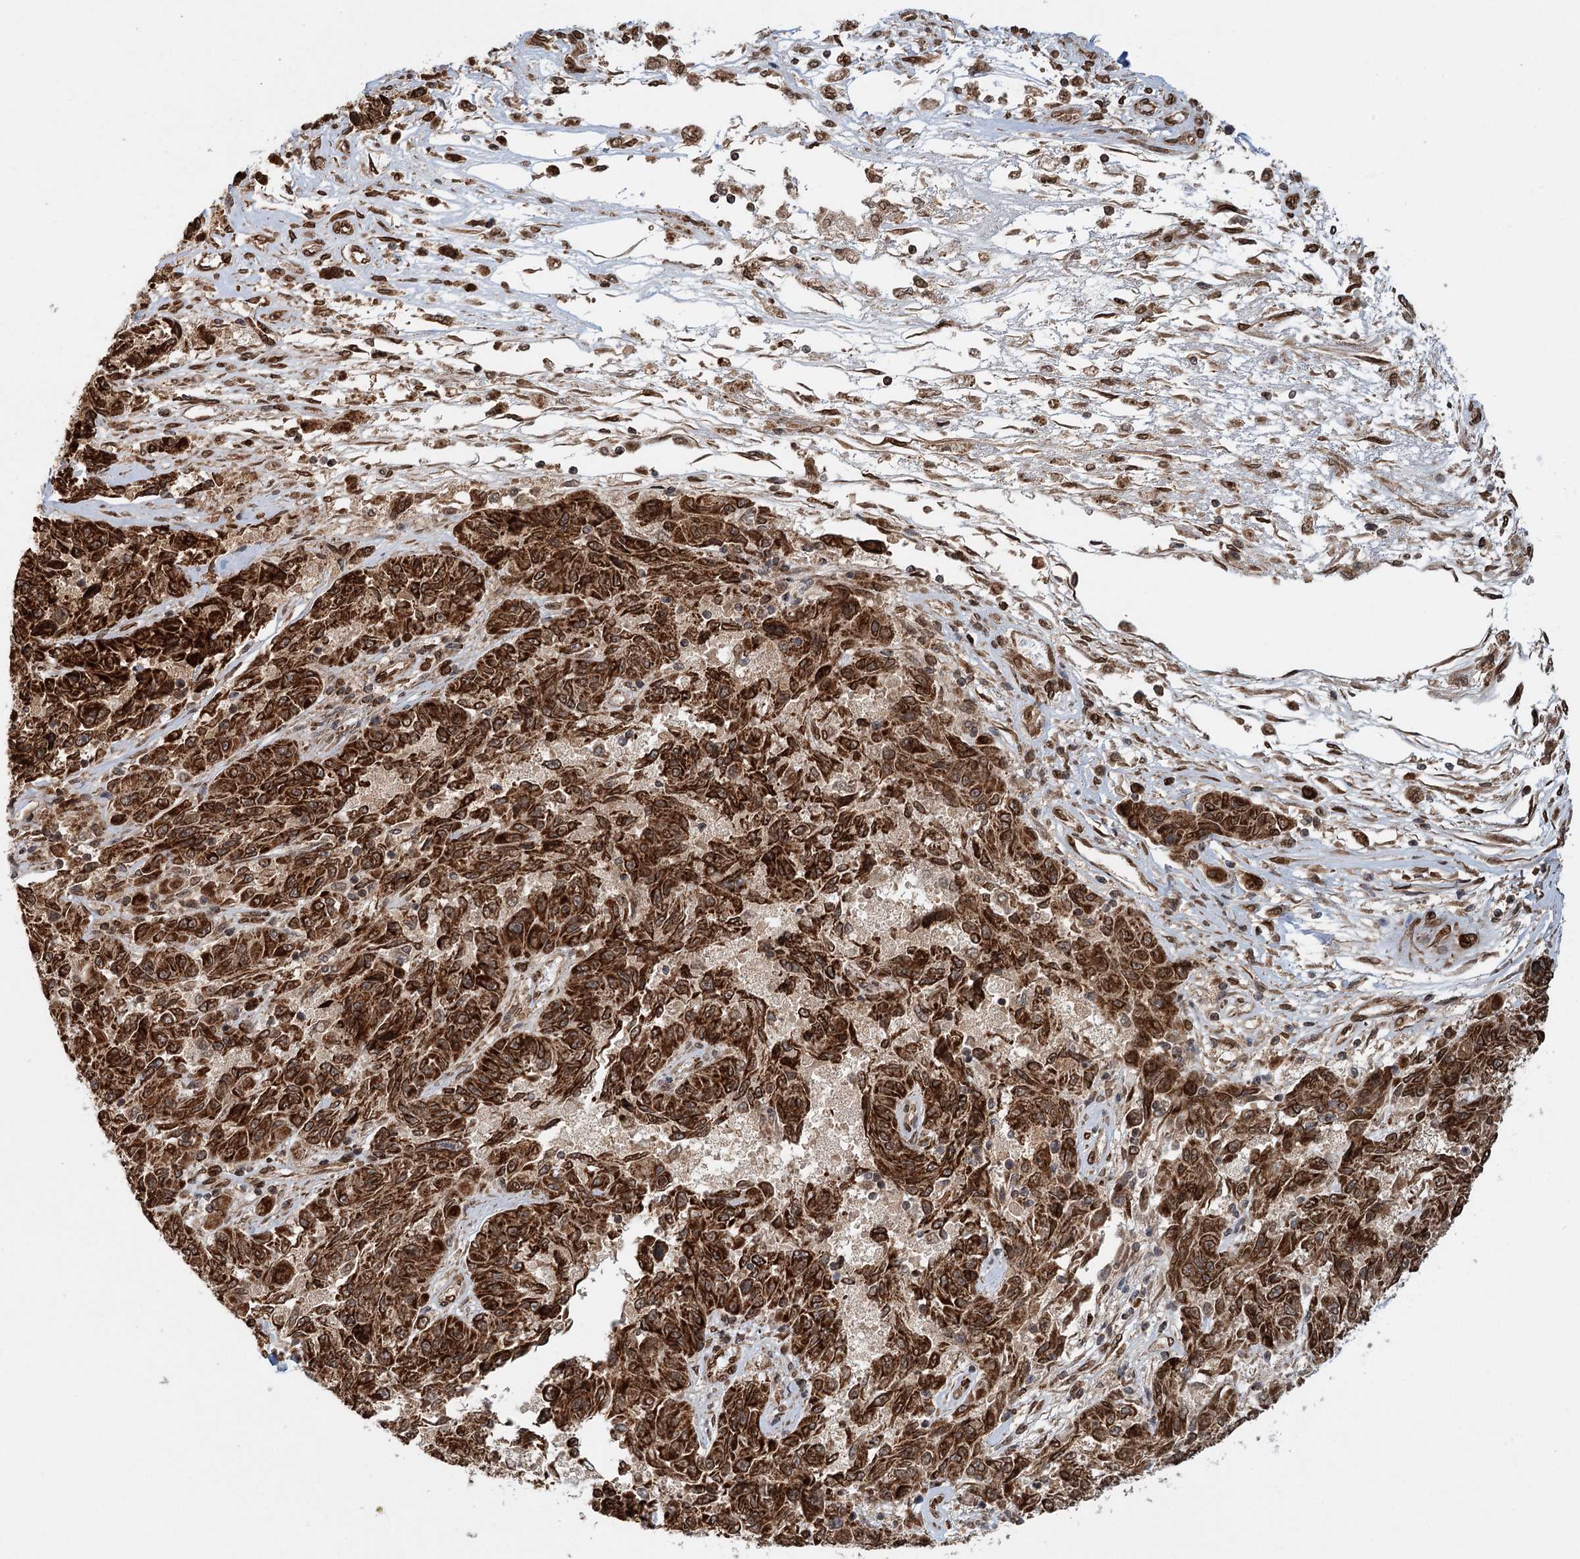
{"staining": {"intensity": "strong", "quantity": ">75%", "location": "cytoplasmic/membranous"}, "tissue": "melanoma", "cell_type": "Tumor cells", "image_type": "cancer", "snomed": [{"axis": "morphology", "description": "Malignant melanoma, NOS"}, {"axis": "topography", "description": "Skin"}], "caption": "This is an image of IHC staining of malignant melanoma, which shows strong positivity in the cytoplasmic/membranous of tumor cells.", "gene": "BCKDHA", "patient": {"sex": "male", "age": 53}}